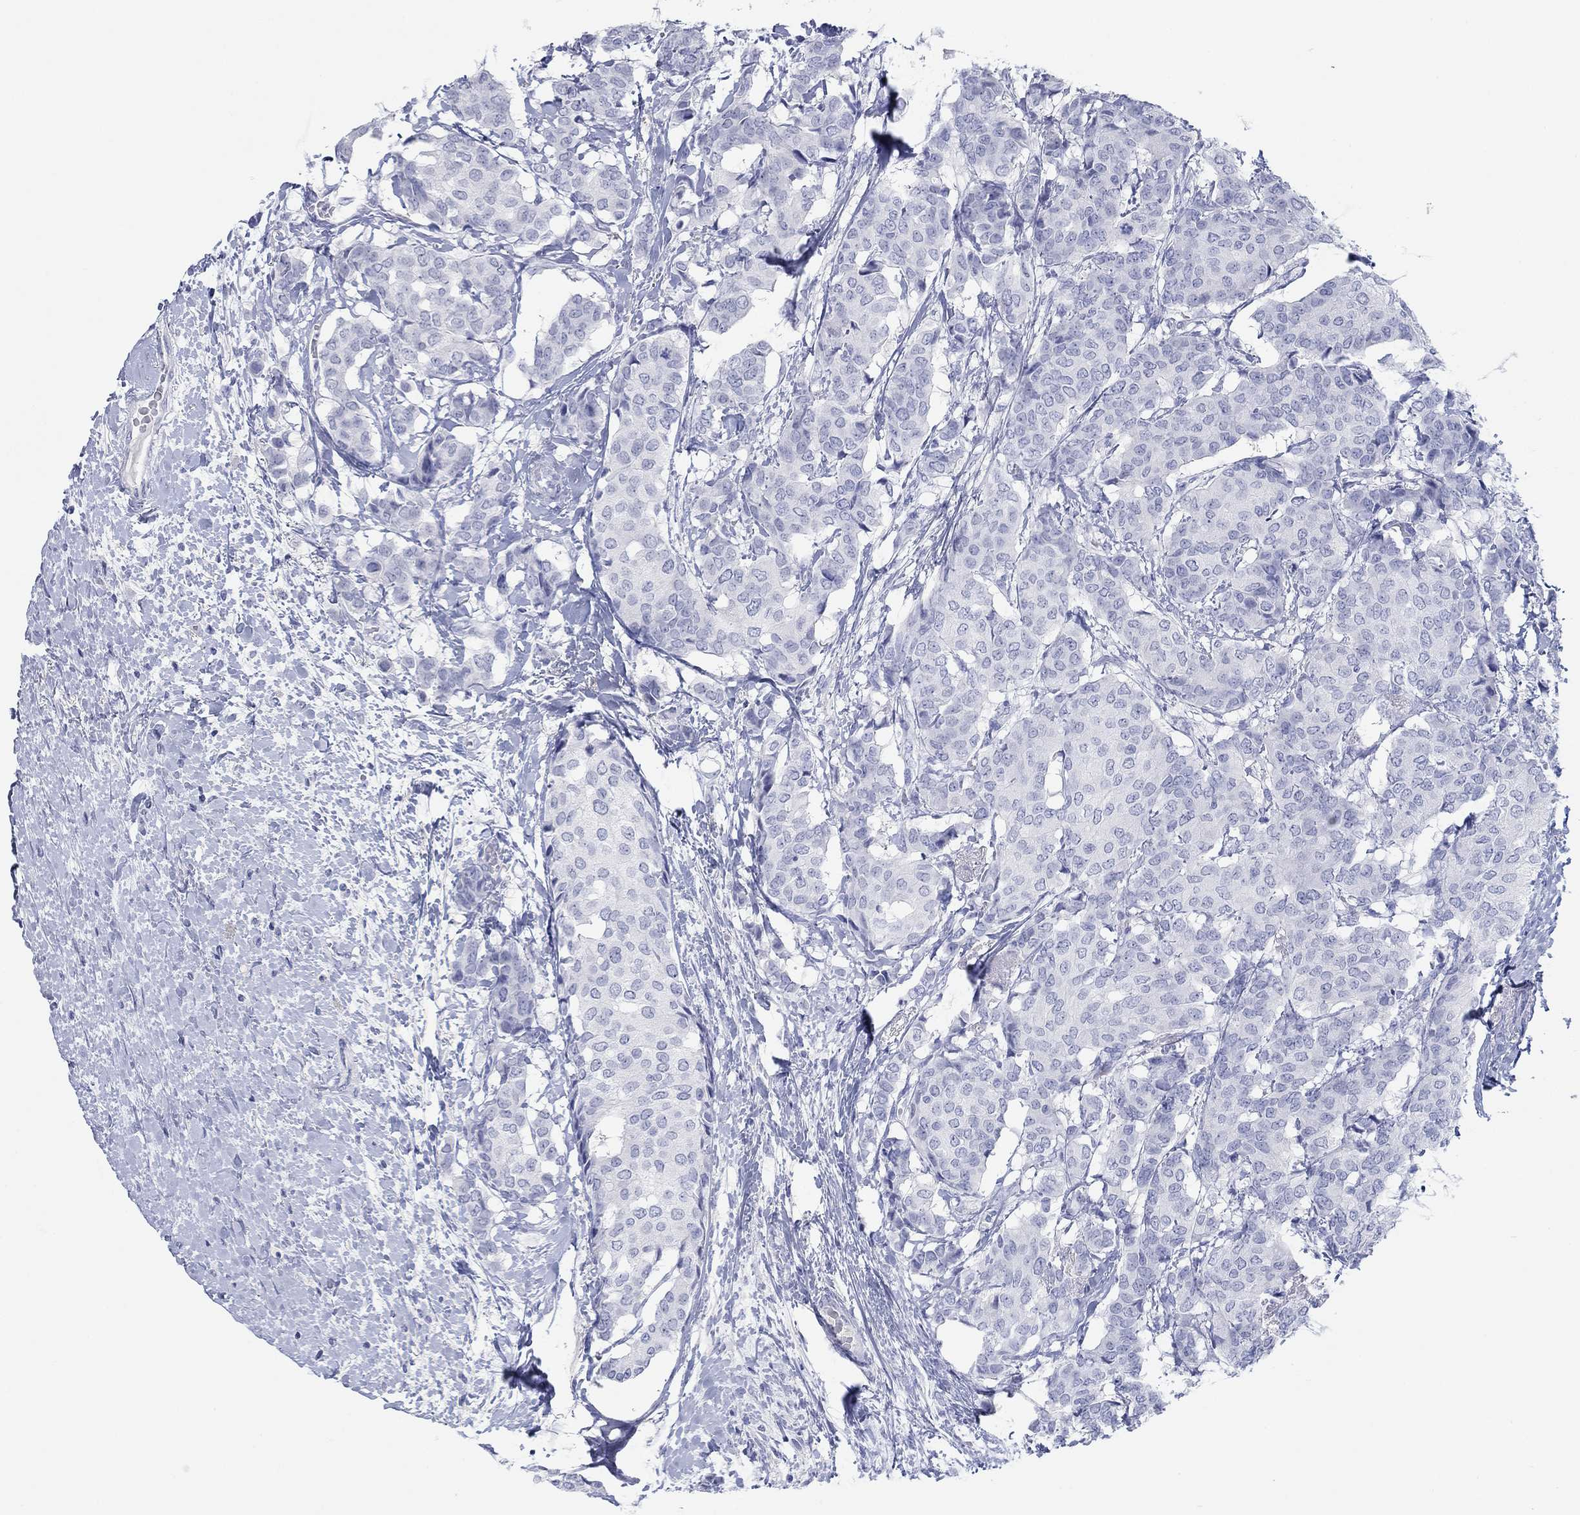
{"staining": {"intensity": "negative", "quantity": "none", "location": "none"}, "tissue": "breast cancer", "cell_type": "Tumor cells", "image_type": "cancer", "snomed": [{"axis": "morphology", "description": "Duct carcinoma"}, {"axis": "topography", "description": "Breast"}], "caption": "Immunohistochemical staining of infiltrating ductal carcinoma (breast) demonstrates no significant expression in tumor cells. The staining was performed using DAB to visualize the protein expression in brown, while the nuclei were stained in blue with hematoxylin (Magnification: 20x).", "gene": "PDYN", "patient": {"sex": "female", "age": 75}}